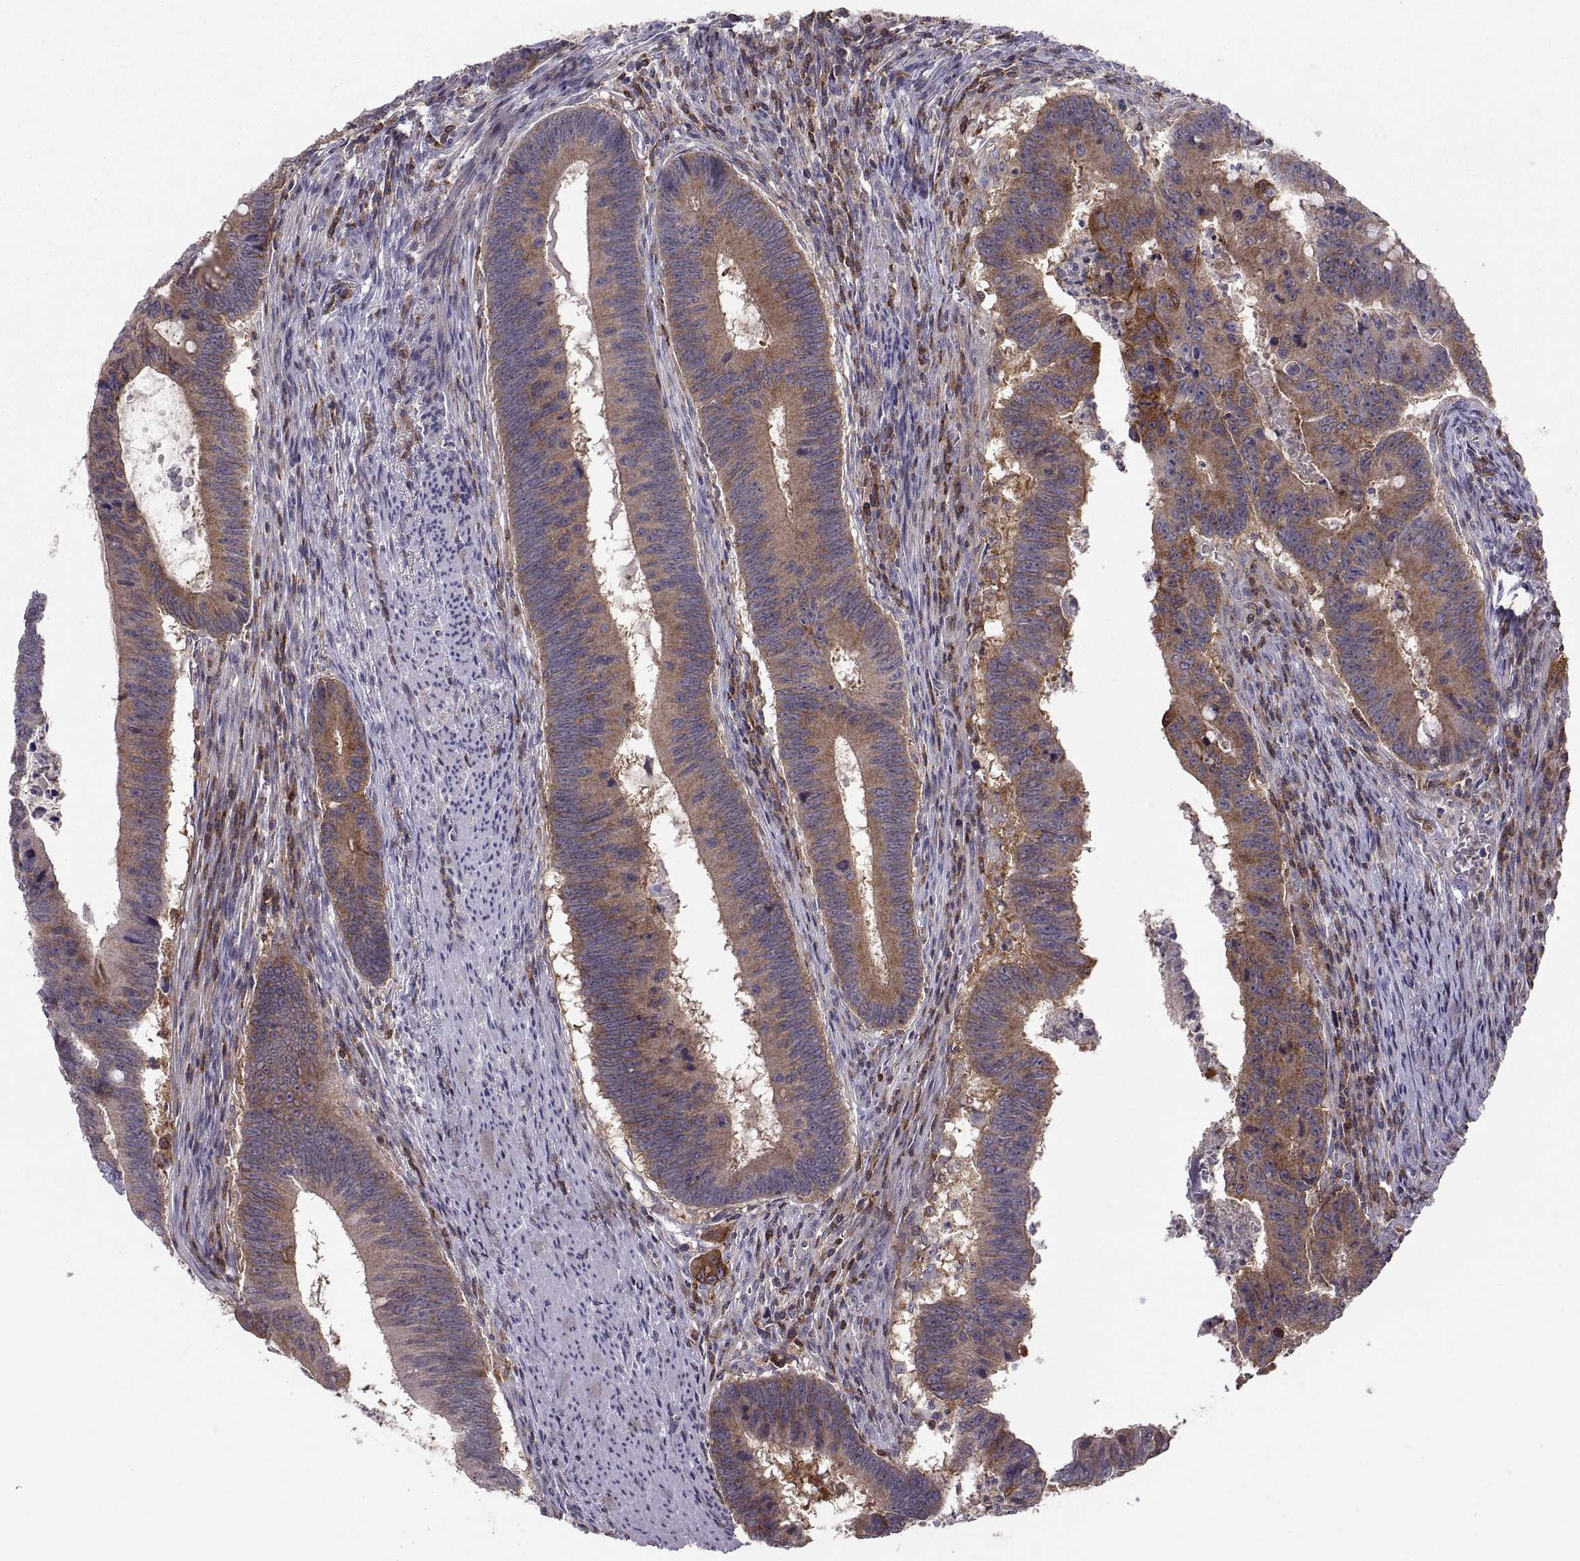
{"staining": {"intensity": "strong", "quantity": "<25%", "location": "cytoplasmic/membranous"}, "tissue": "colorectal cancer", "cell_type": "Tumor cells", "image_type": "cancer", "snomed": [{"axis": "morphology", "description": "Adenocarcinoma, NOS"}, {"axis": "topography", "description": "Colon"}], "caption": "DAB immunohistochemical staining of colorectal cancer (adenocarcinoma) displays strong cytoplasmic/membranous protein positivity in about <25% of tumor cells. Using DAB (brown) and hematoxylin (blue) stains, captured at high magnification using brightfield microscopy.", "gene": "EZR", "patient": {"sex": "female", "age": 87}}